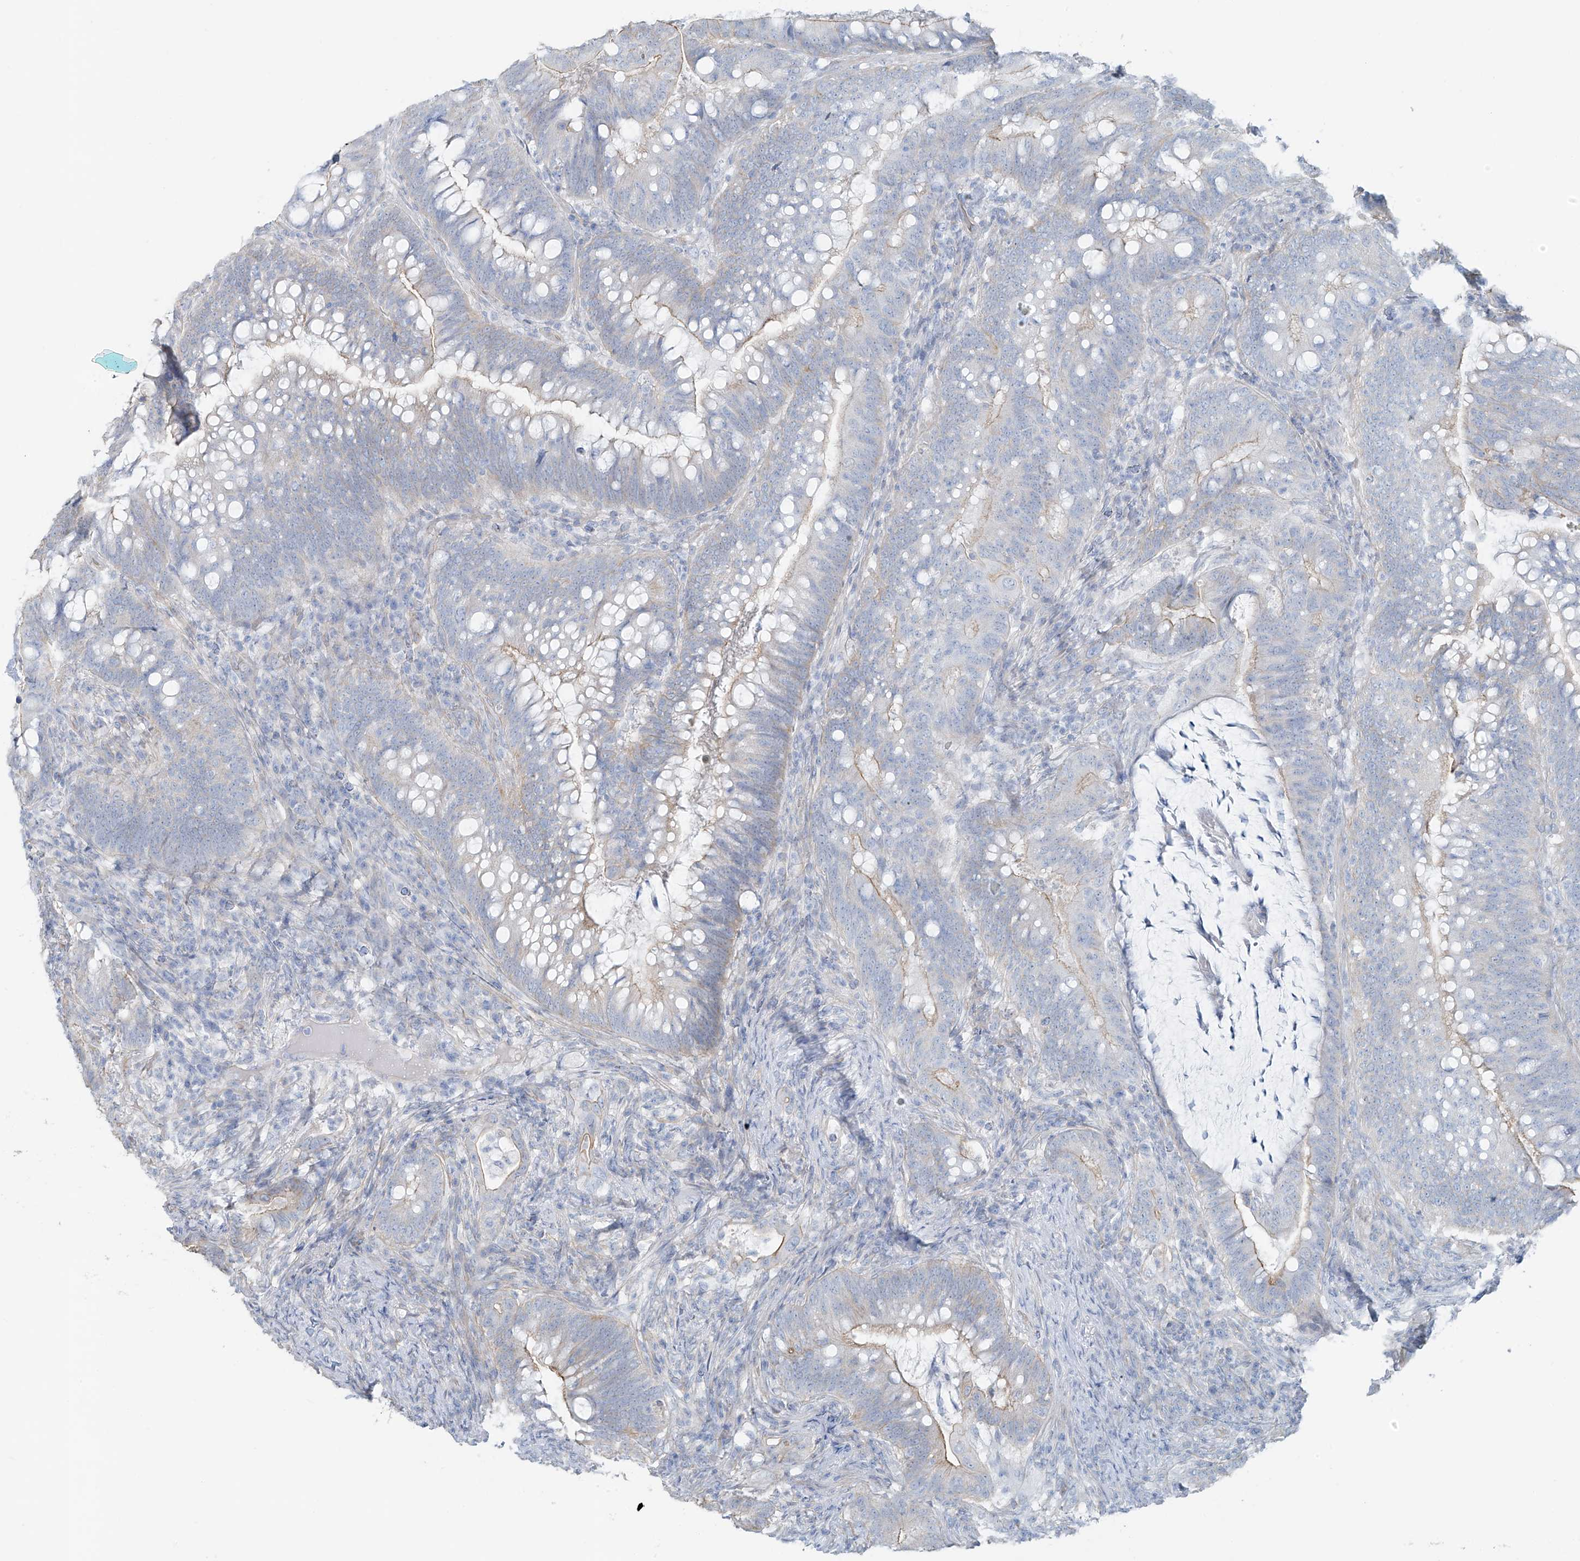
{"staining": {"intensity": "moderate", "quantity": "<25%", "location": "cytoplasmic/membranous"}, "tissue": "colorectal cancer", "cell_type": "Tumor cells", "image_type": "cancer", "snomed": [{"axis": "morphology", "description": "Adenocarcinoma, NOS"}, {"axis": "topography", "description": "Colon"}], "caption": "DAB (3,3'-diaminobenzidine) immunohistochemical staining of human colorectal cancer (adenocarcinoma) reveals moderate cytoplasmic/membranous protein positivity in approximately <25% of tumor cells.", "gene": "TUBE1", "patient": {"sex": "female", "age": 66}}